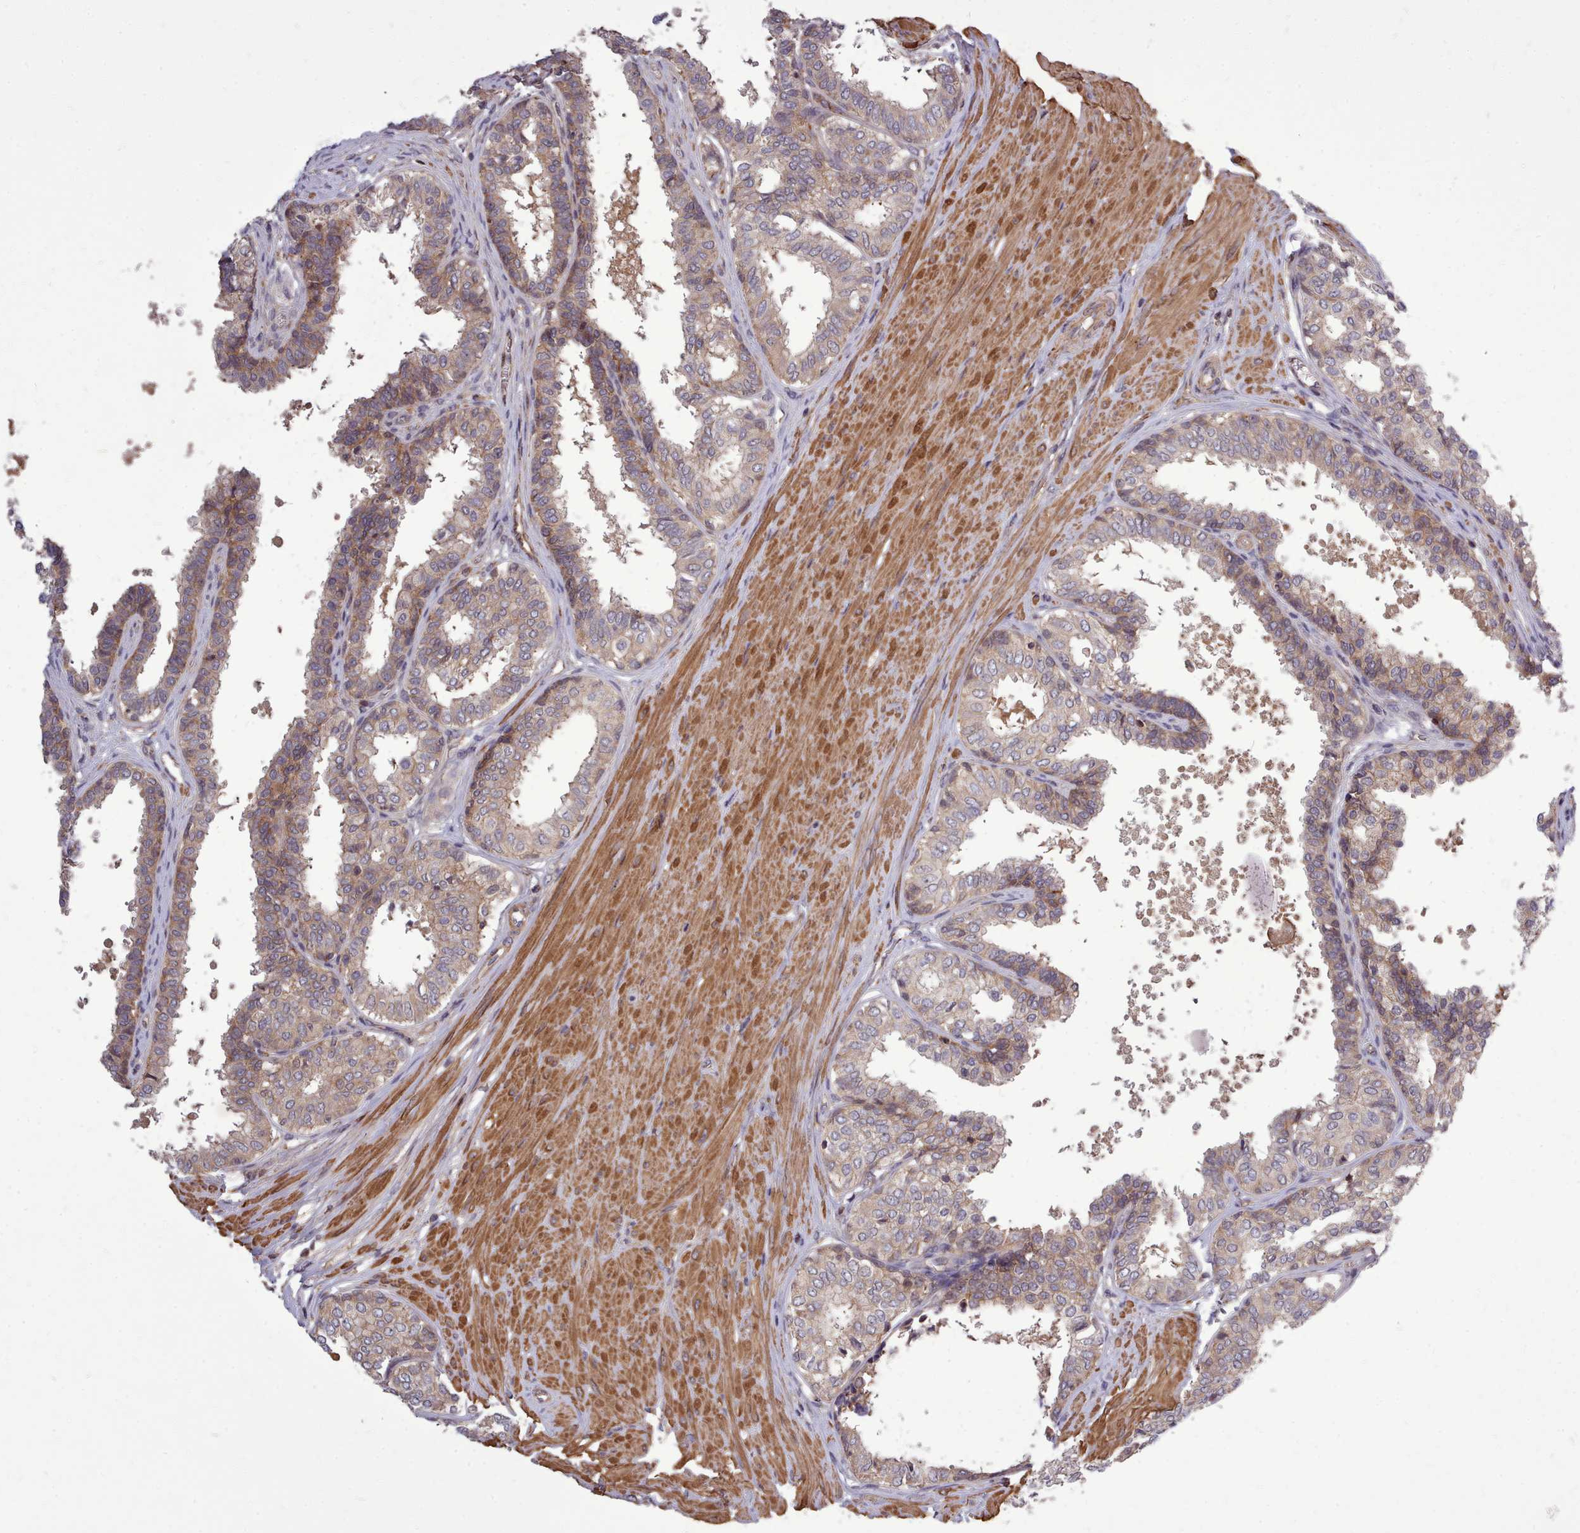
{"staining": {"intensity": "weak", "quantity": "25%-75%", "location": "cytoplasmic/membranous"}, "tissue": "prostate", "cell_type": "Glandular cells", "image_type": "normal", "snomed": [{"axis": "morphology", "description": "Normal tissue, NOS"}, {"axis": "topography", "description": "Prostate"}], "caption": "Protein expression analysis of normal human prostate reveals weak cytoplasmic/membranous positivity in approximately 25%-75% of glandular cells. (DAB = brown stain, brightfield microscopy at high magnification).", "gene": "STUB1", "patient": {"sex": "male", "age": 48}}